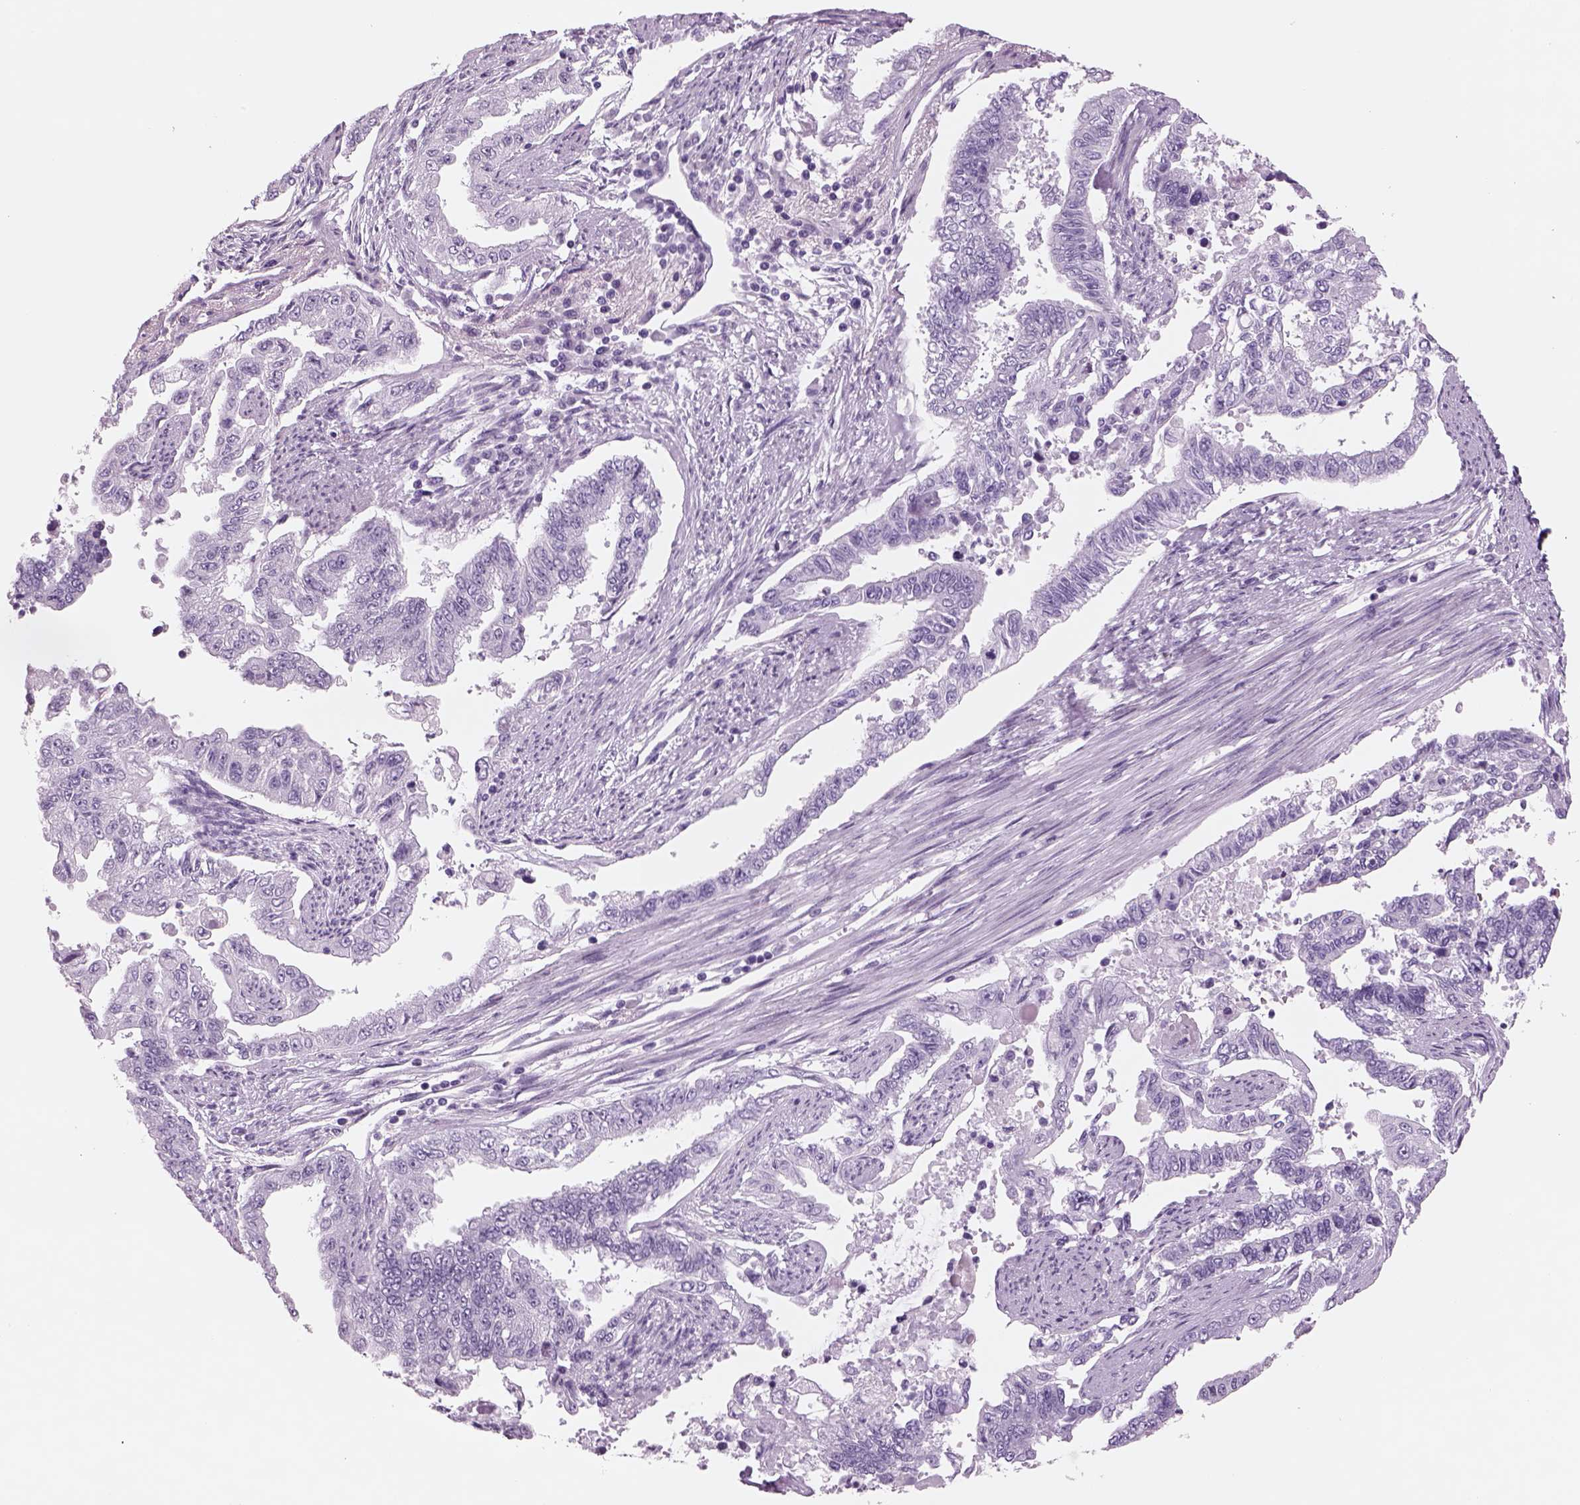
{"staining": {"intensity": "negative", "quantity": "none", "location": "none"}, "tissue": "endometrial cancer", "cell_type": "Tumor cells", "image_type": "cancer", "snomed": [{"axis": "morphology", "description": "Adenocarcinoma, NOS"}, {"axis": "topography", "description": "Uterus"}], "caption": "This is an immunohistochemistry (IHC) image of endometrial cancer. There is no expression in tumor cells.", "gene": "RHO", "patient": {"sex": "female", "age": 59}}